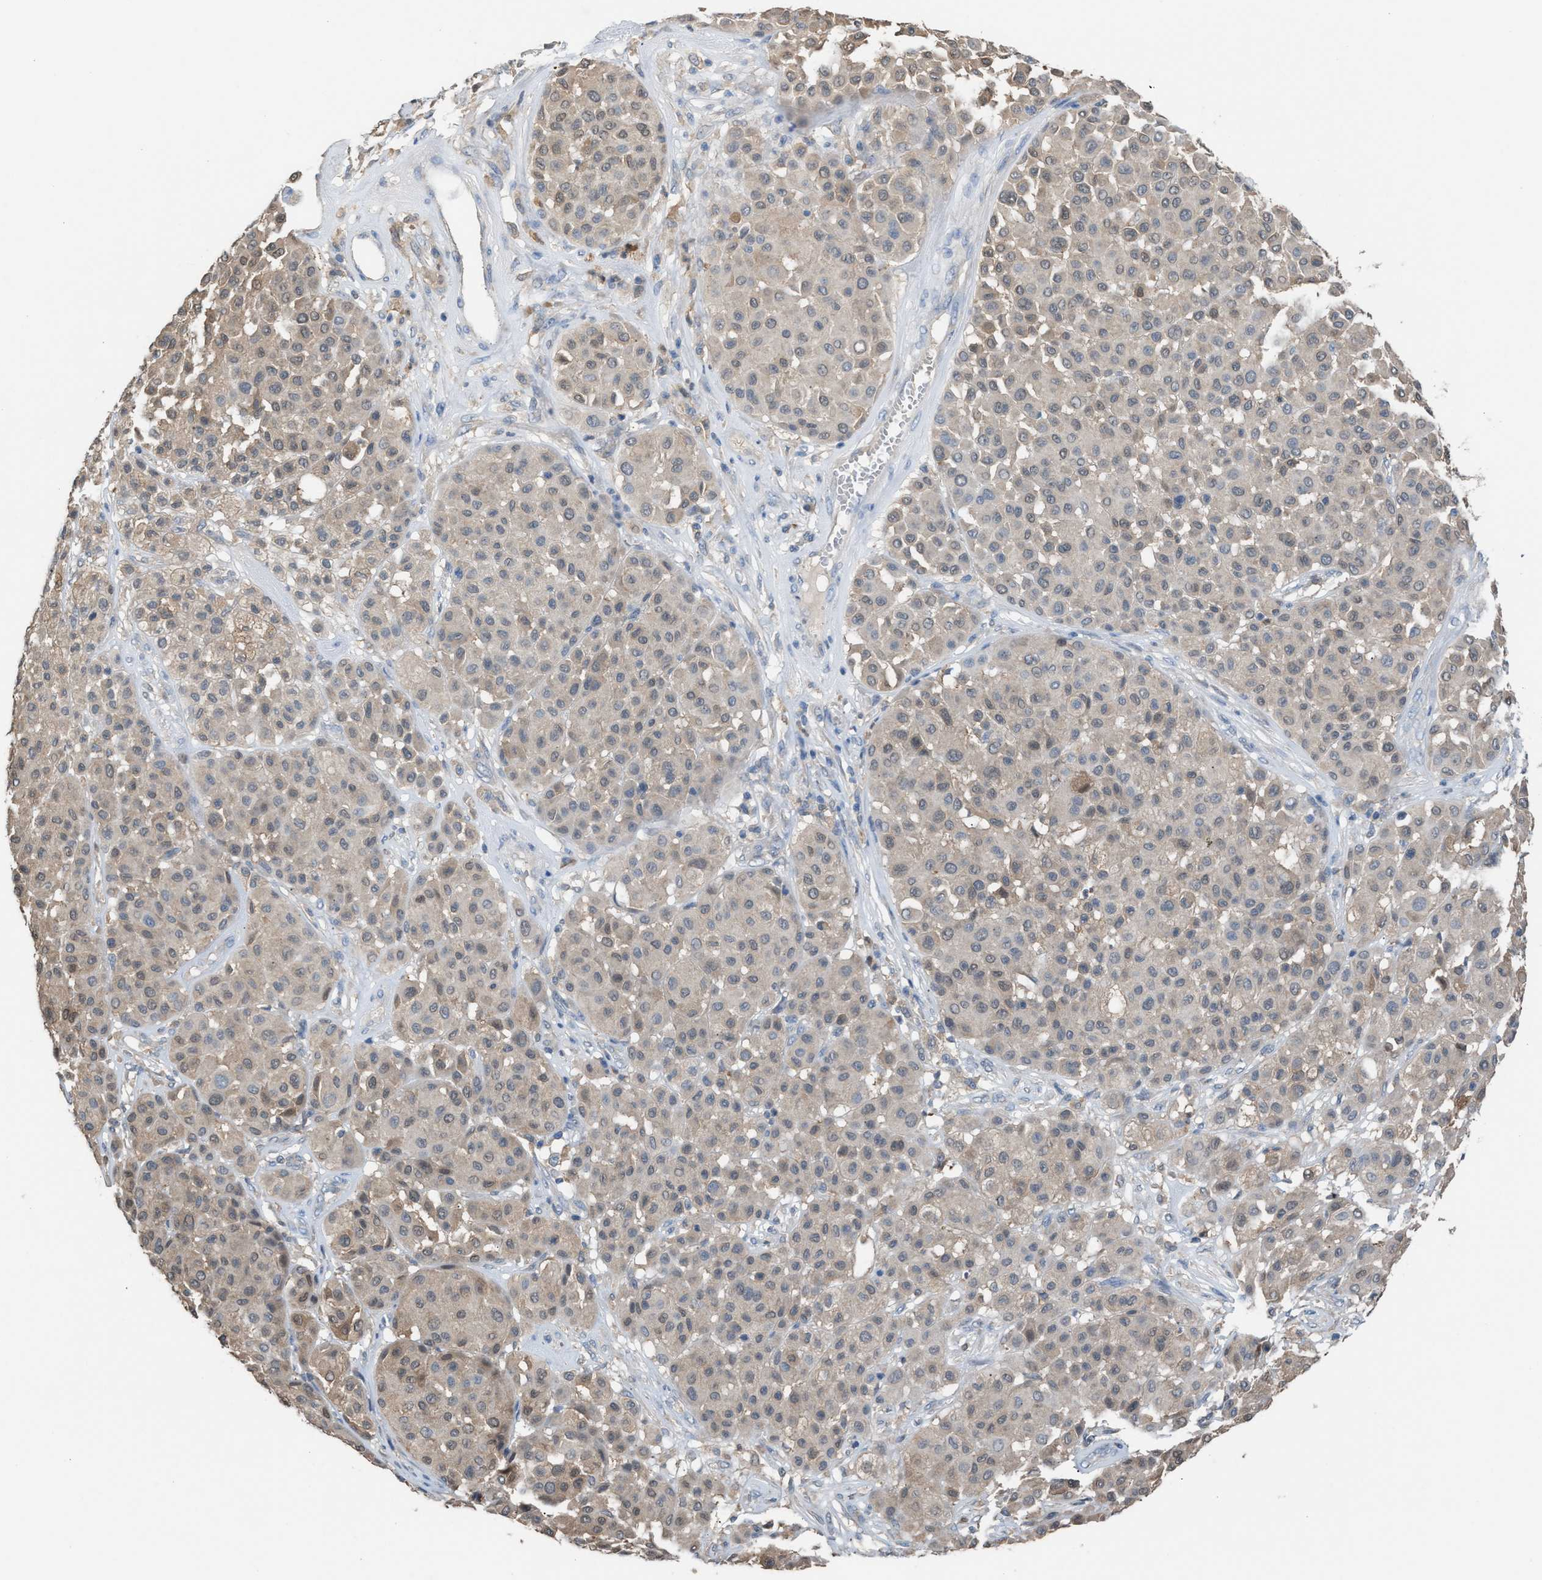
{"staining": {"intensity": "weak", "quantity": "<25%", "location": "cytoplasmic/membranous"}, "tissue": "melanoma", "cell_type": "Tumor cells", "image_type": "cancer", "snomed": [{"axis": "morphology", "description": "Malignant melanoma, Metastatic site"}, {"axis": "topography", "description": "Soft tissue"}], "caption": "High power microscopy photomicrograph of an immunohistochemistry (IHC) photomicrograph of melanoma, revealing no significant expression in tumor cells. (DAB IHC visualized using brightfield microscopy, high magnification).", "gene": "NQO2", "patient": {"sex": "male", "age": 41}}